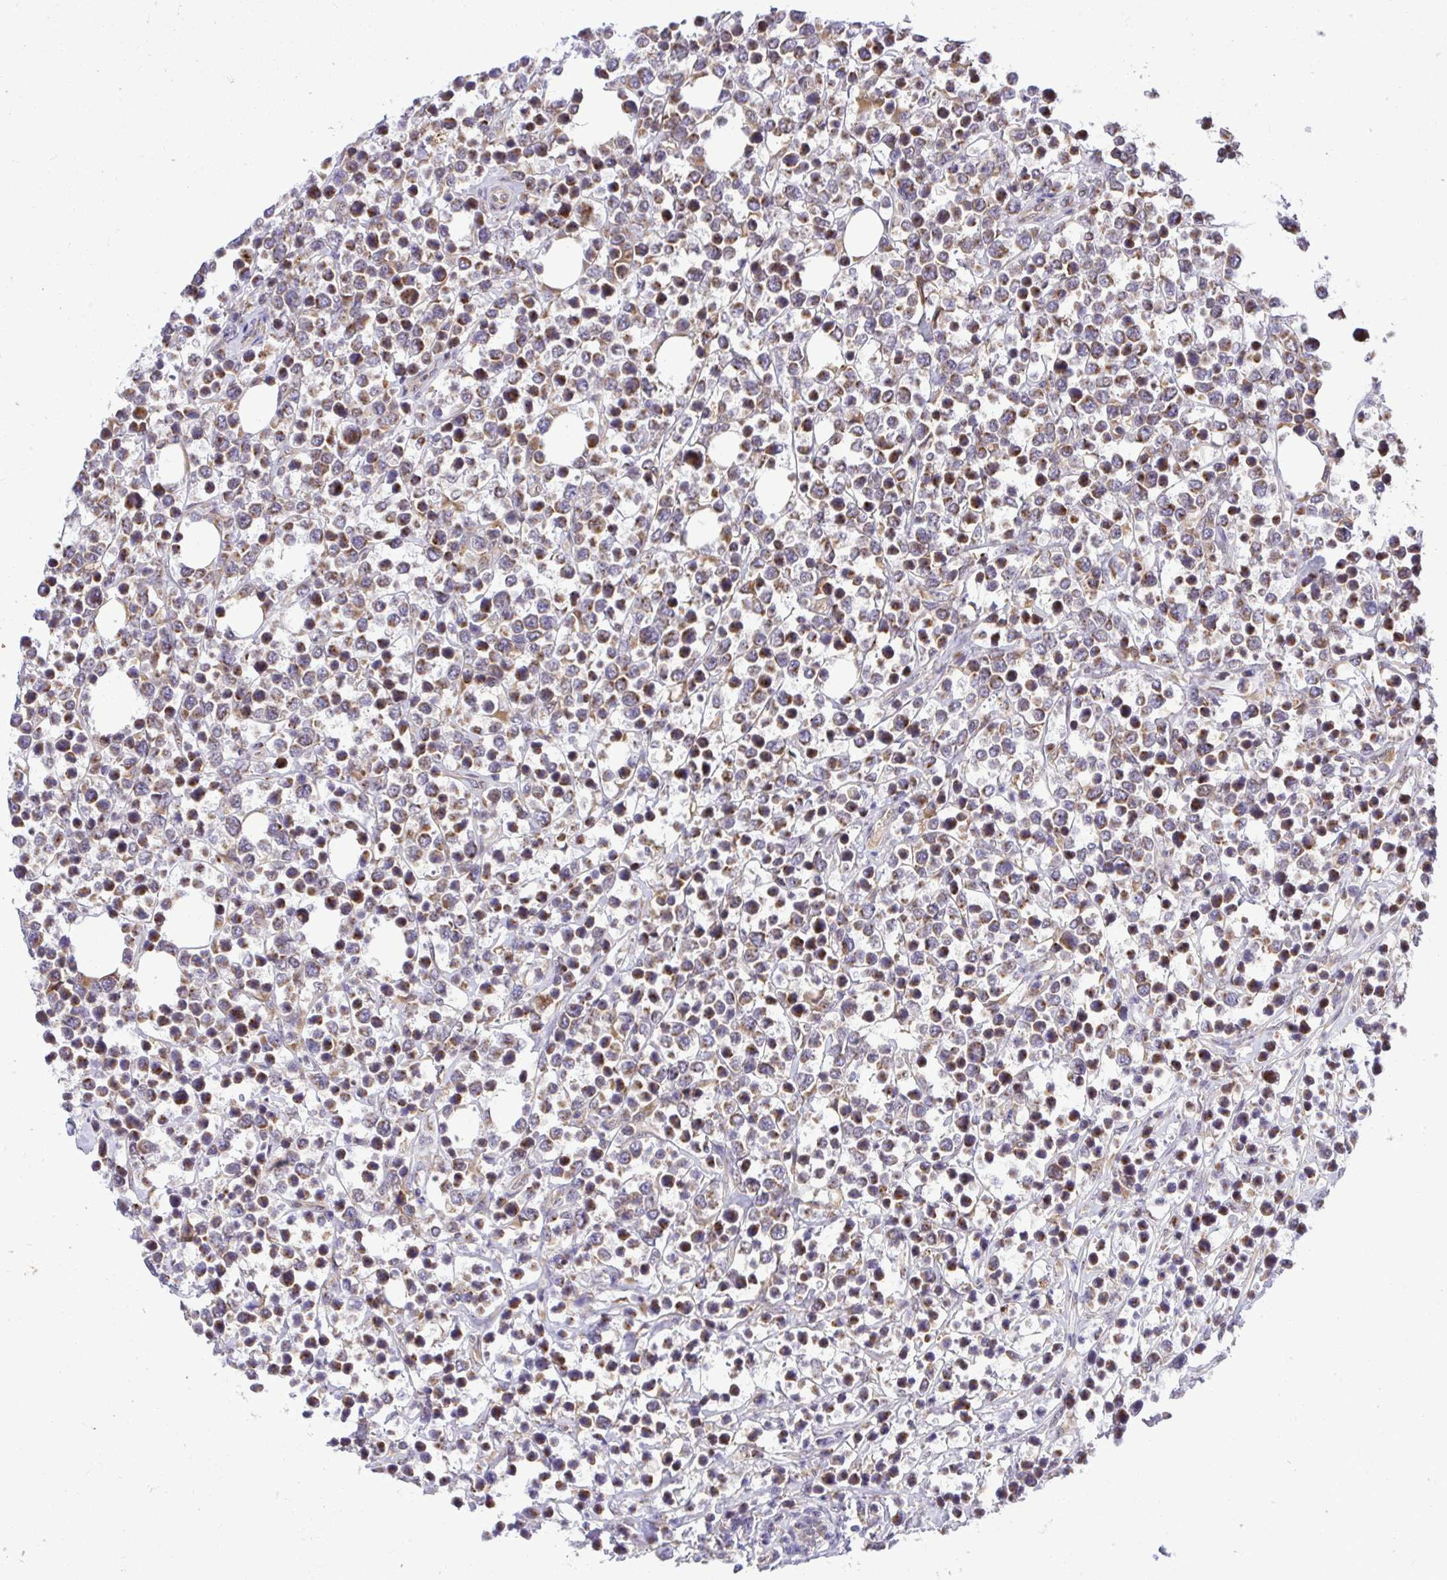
{"staining": {"intensity": "moderate", "quantity": ">75%", "location": "cytoplasmic/membranous"}, "tissue": "lymphoma", "cell_type": "Tumor cells", "image_type": "cancer", "snomed": [{"axis": "morphology", "description": "Malignant lymphoma, non-Hodgkin's type, Low grade"}, {"axis": "topography", "description": "Lymph node"}], "caption": "IHC (DAB (3,3'-diaminobenzidine)) staining of low-grade malignant lymphoma, non-Hodgkin's type reveals moderate cytoplasmic/membranous protein positivity in about >75% of tumor cells.", "gene": "VTI1B", "patient": {"sex": "male", "age": 60}}